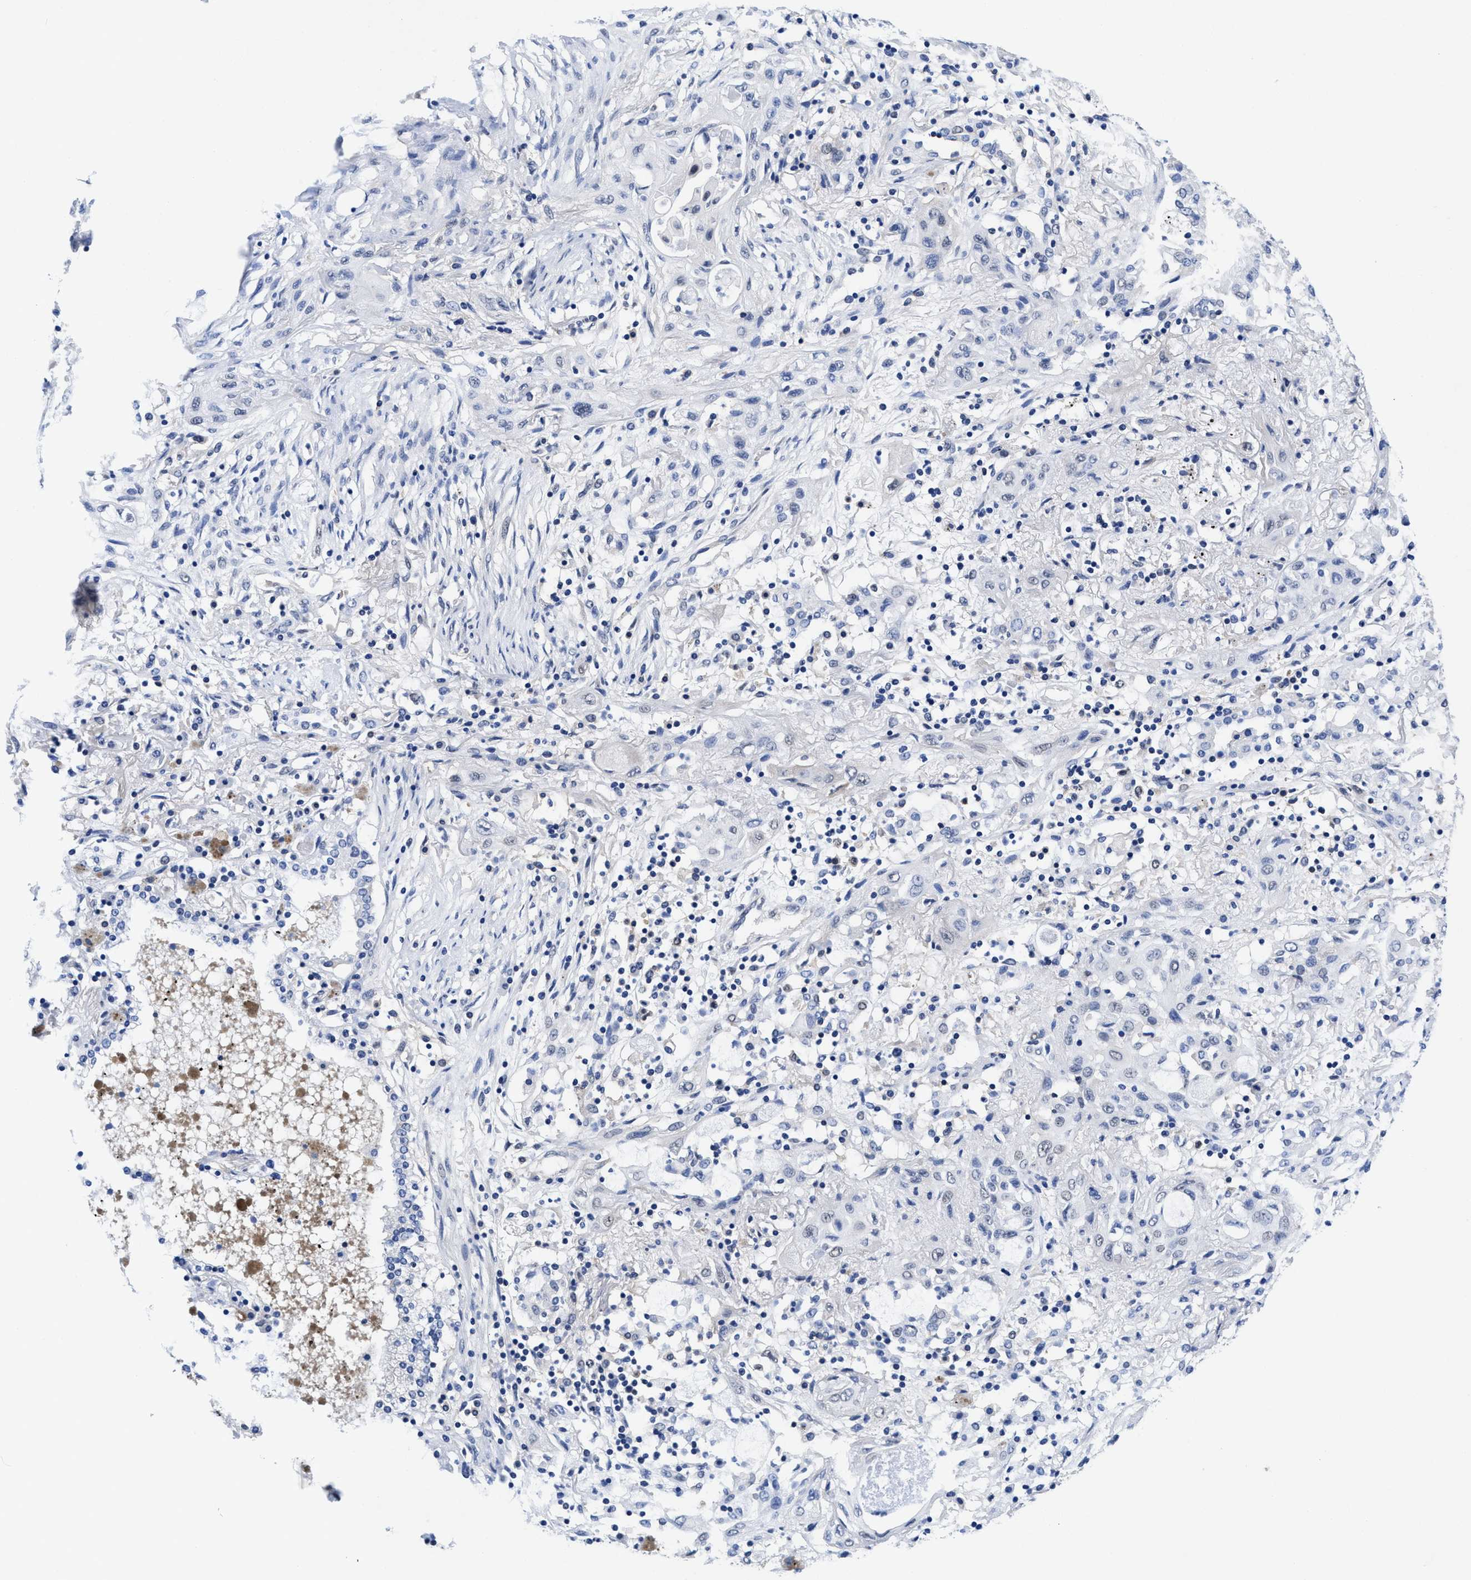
{"staining": {"intensity": "negative", "quantity": "none", "location": "none"}, "tissue": "lung cancer", "cell_type": "Tumor cells", "image_type": "cancer", "snomed": [{"axis": "morphology", "description": "Squamous cell carcinoma, NOS"}, {"axis": "topography", "description": "Lung"}], "caption": "High power microscopy photomicrograph of an IHC micrograph of lung cancer (squamous cell carcinoma), revealing no significant positivity in tumor cells.", "gene": "ACLY", "patient": {"sex": "female", "age": 47}}